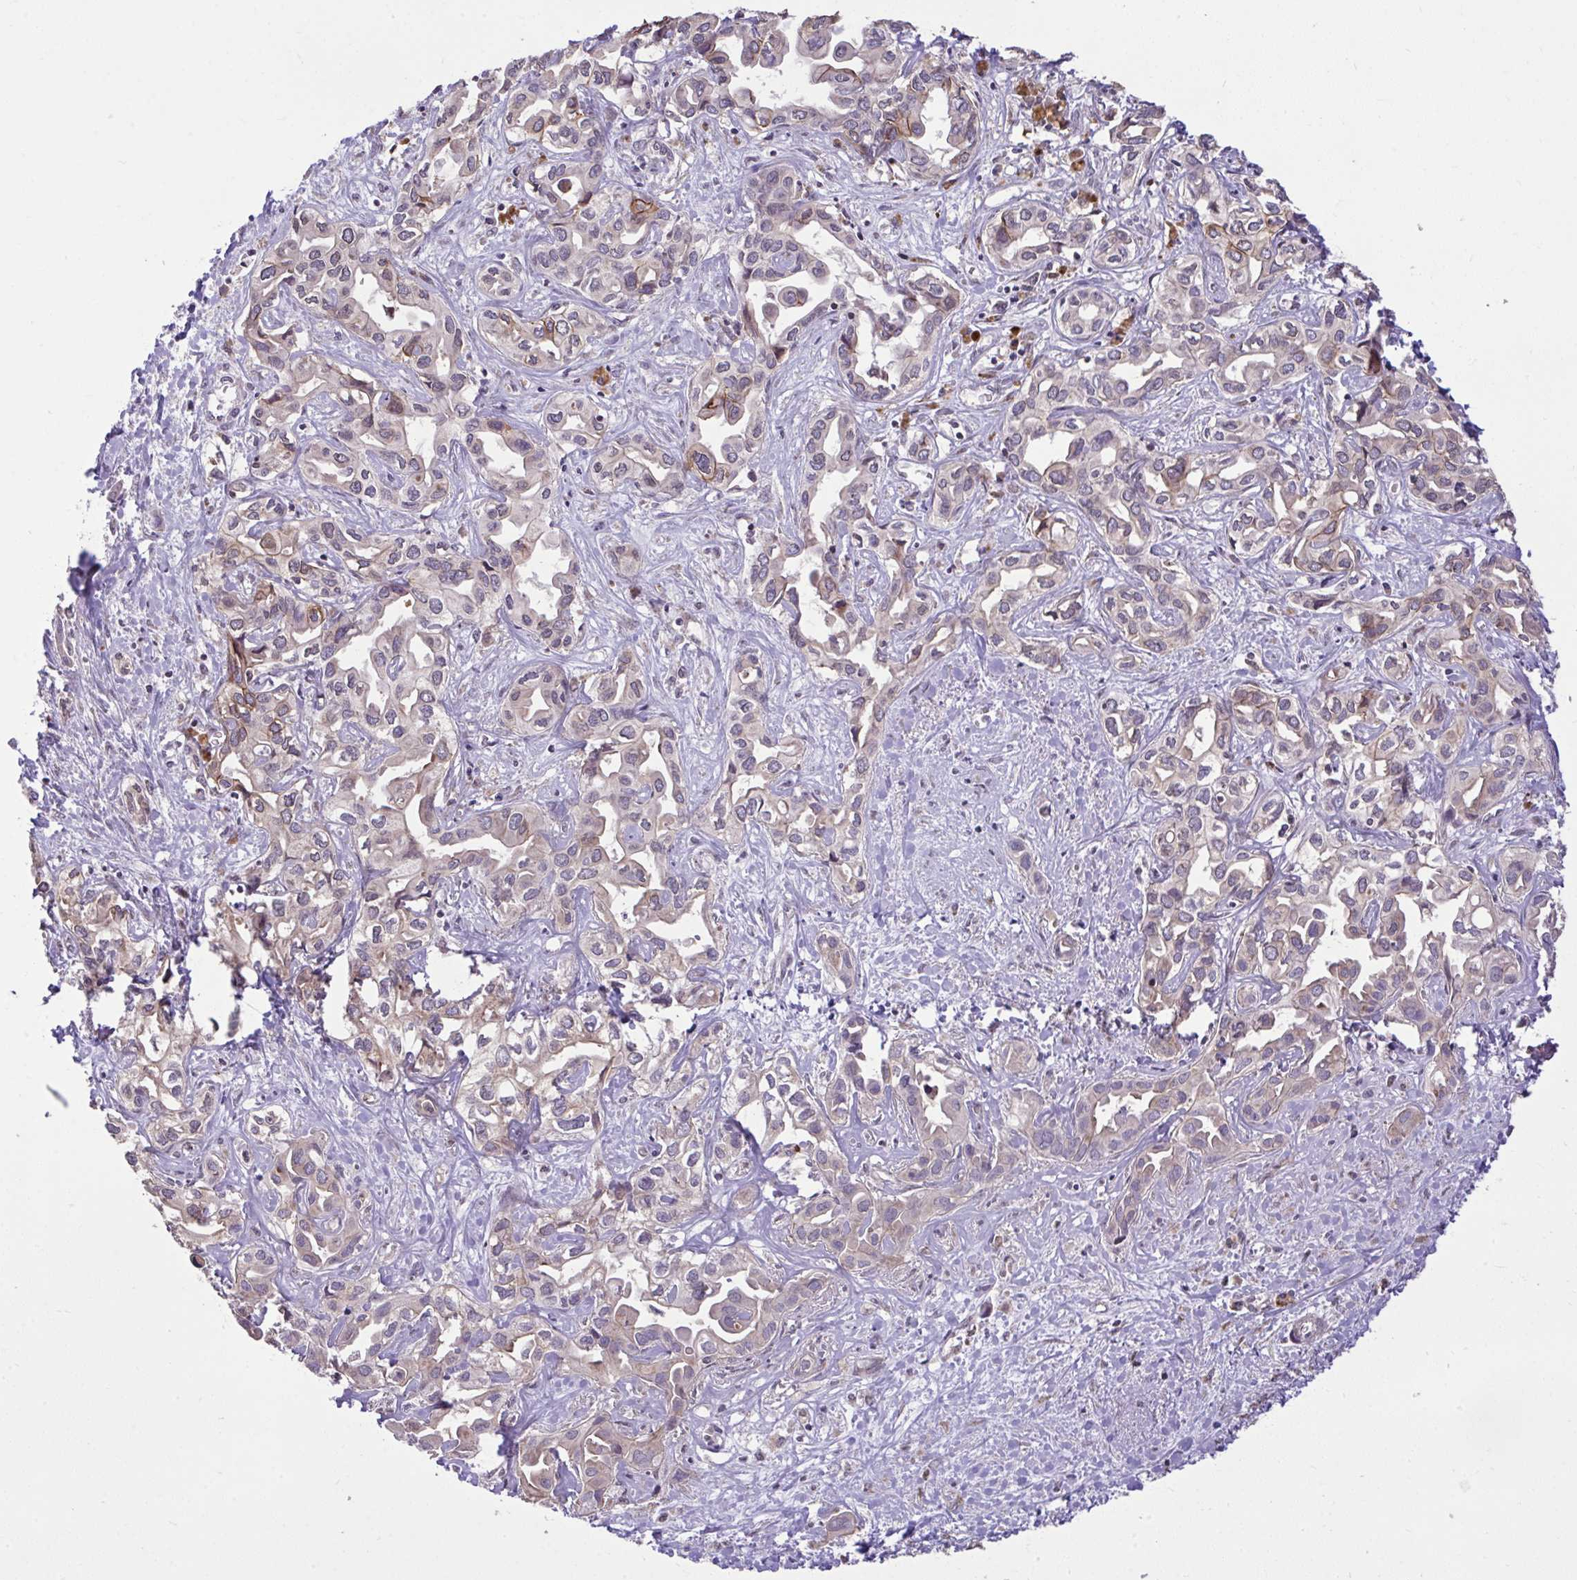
{"staining": {"intensity": "negative", "quantity": "none", "location": "none"}, "tissue": "liver cancer", "cell_type": "Tumor cells", "image_type": "cancer", "snomed": [{"axis": "morphology", "description": "Cholangiocarcinoma"}, {"axis": "topography", "description": "Liver"}], "caption": "IHC image of neoplastic tissue: liver cholangiocarcinoma stained with DAB (3,3'-diaminobenzidine) displays no significant protein positivity in tumor cells.", "gene": "CYP20A1", "patient": {"sex": "female", "age": 64}}